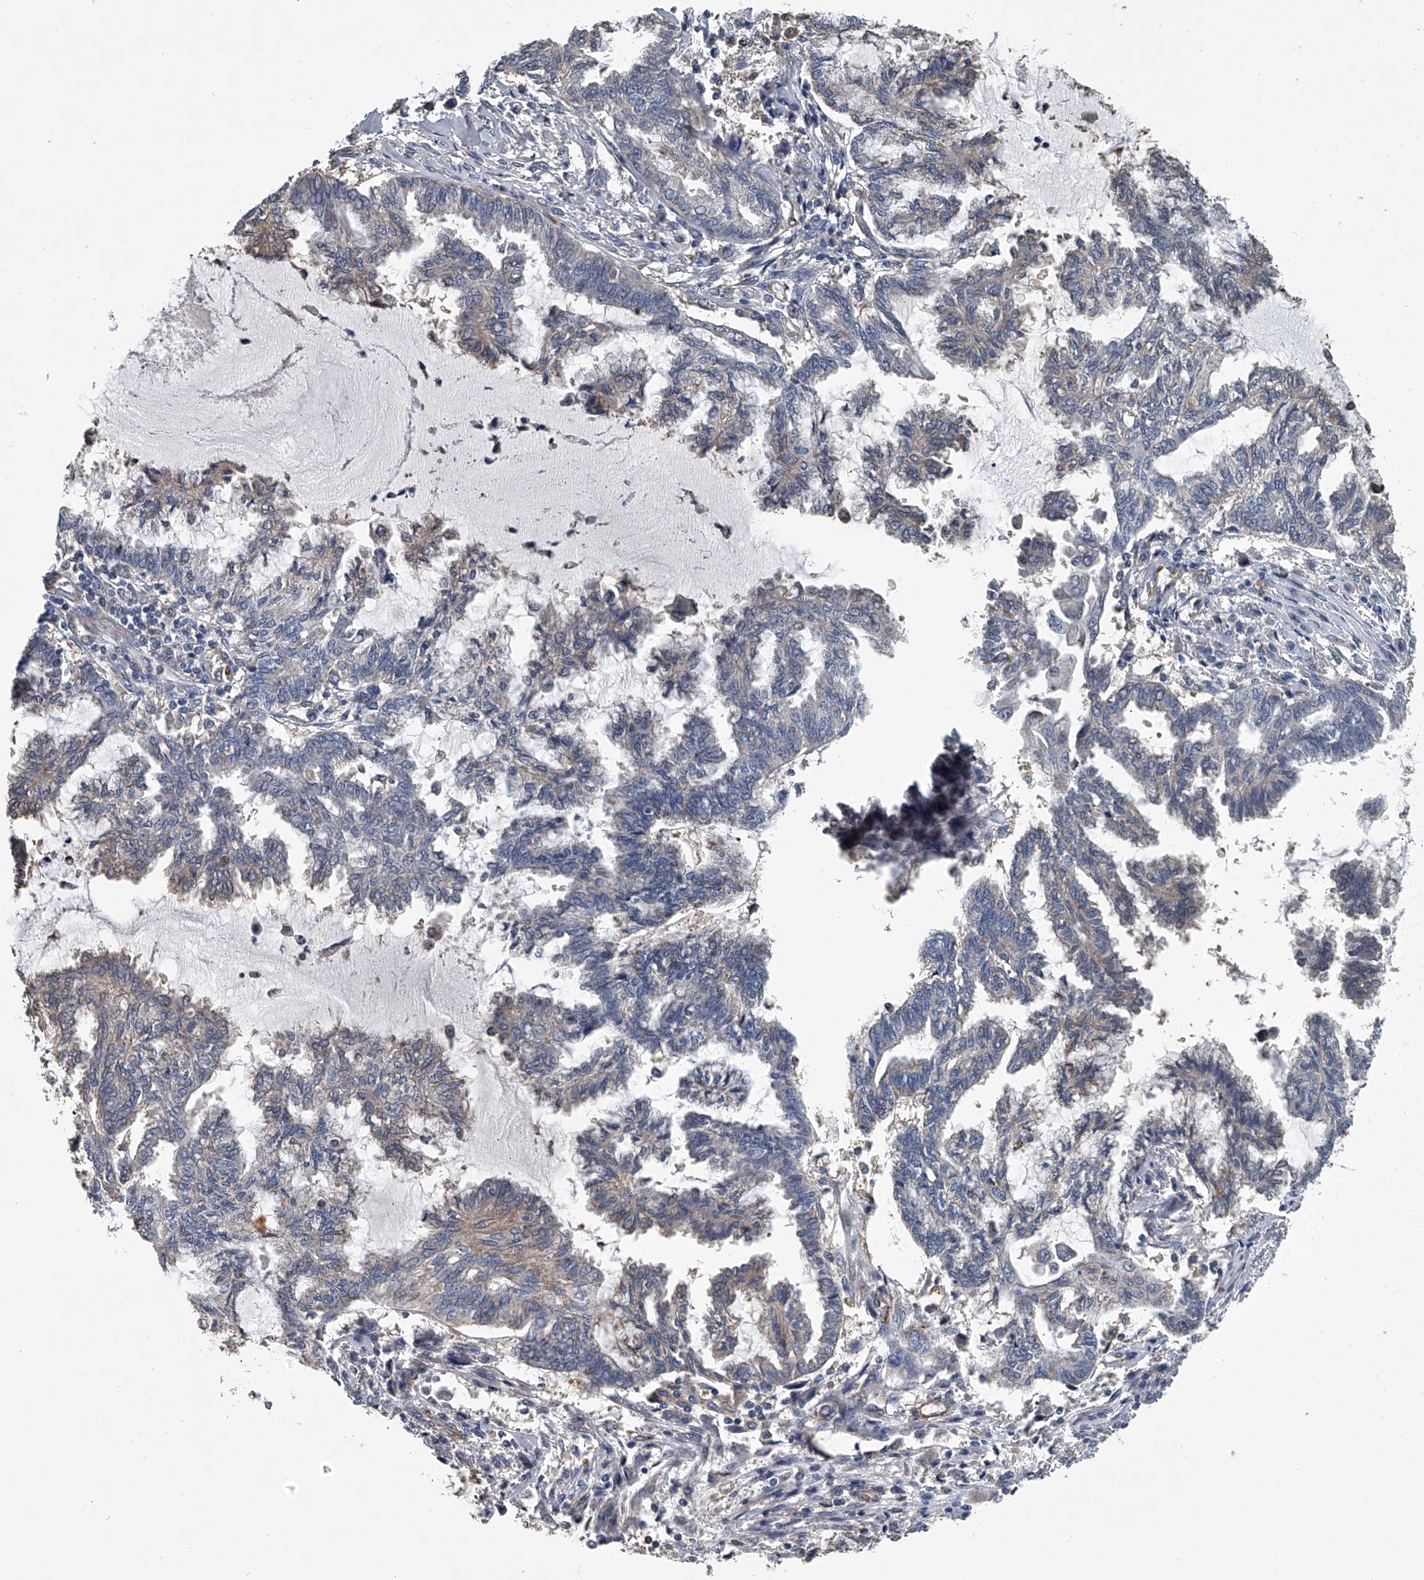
{"staining": {"intensity": "negative", "quantity": "none", "location": "none"}, "tissue": "endometrial cancer", "cell_type": "Tumor cells", "image_type": "cancer", "snomed": [{"axis": "morphology", "description": "Adenocarcinoma, NOS"}, {"axis": "topography", "description": "Endometrium"}], "caption": "Immunohistochemistry of human endometrial adenocarcinoma shows no expression in tumor cells. (Brightfield microscopy of DAB immunohistochemistry at high magnification).", "gene": "LDLRAD2", "patient": {"sex": "female", "age": 86}}